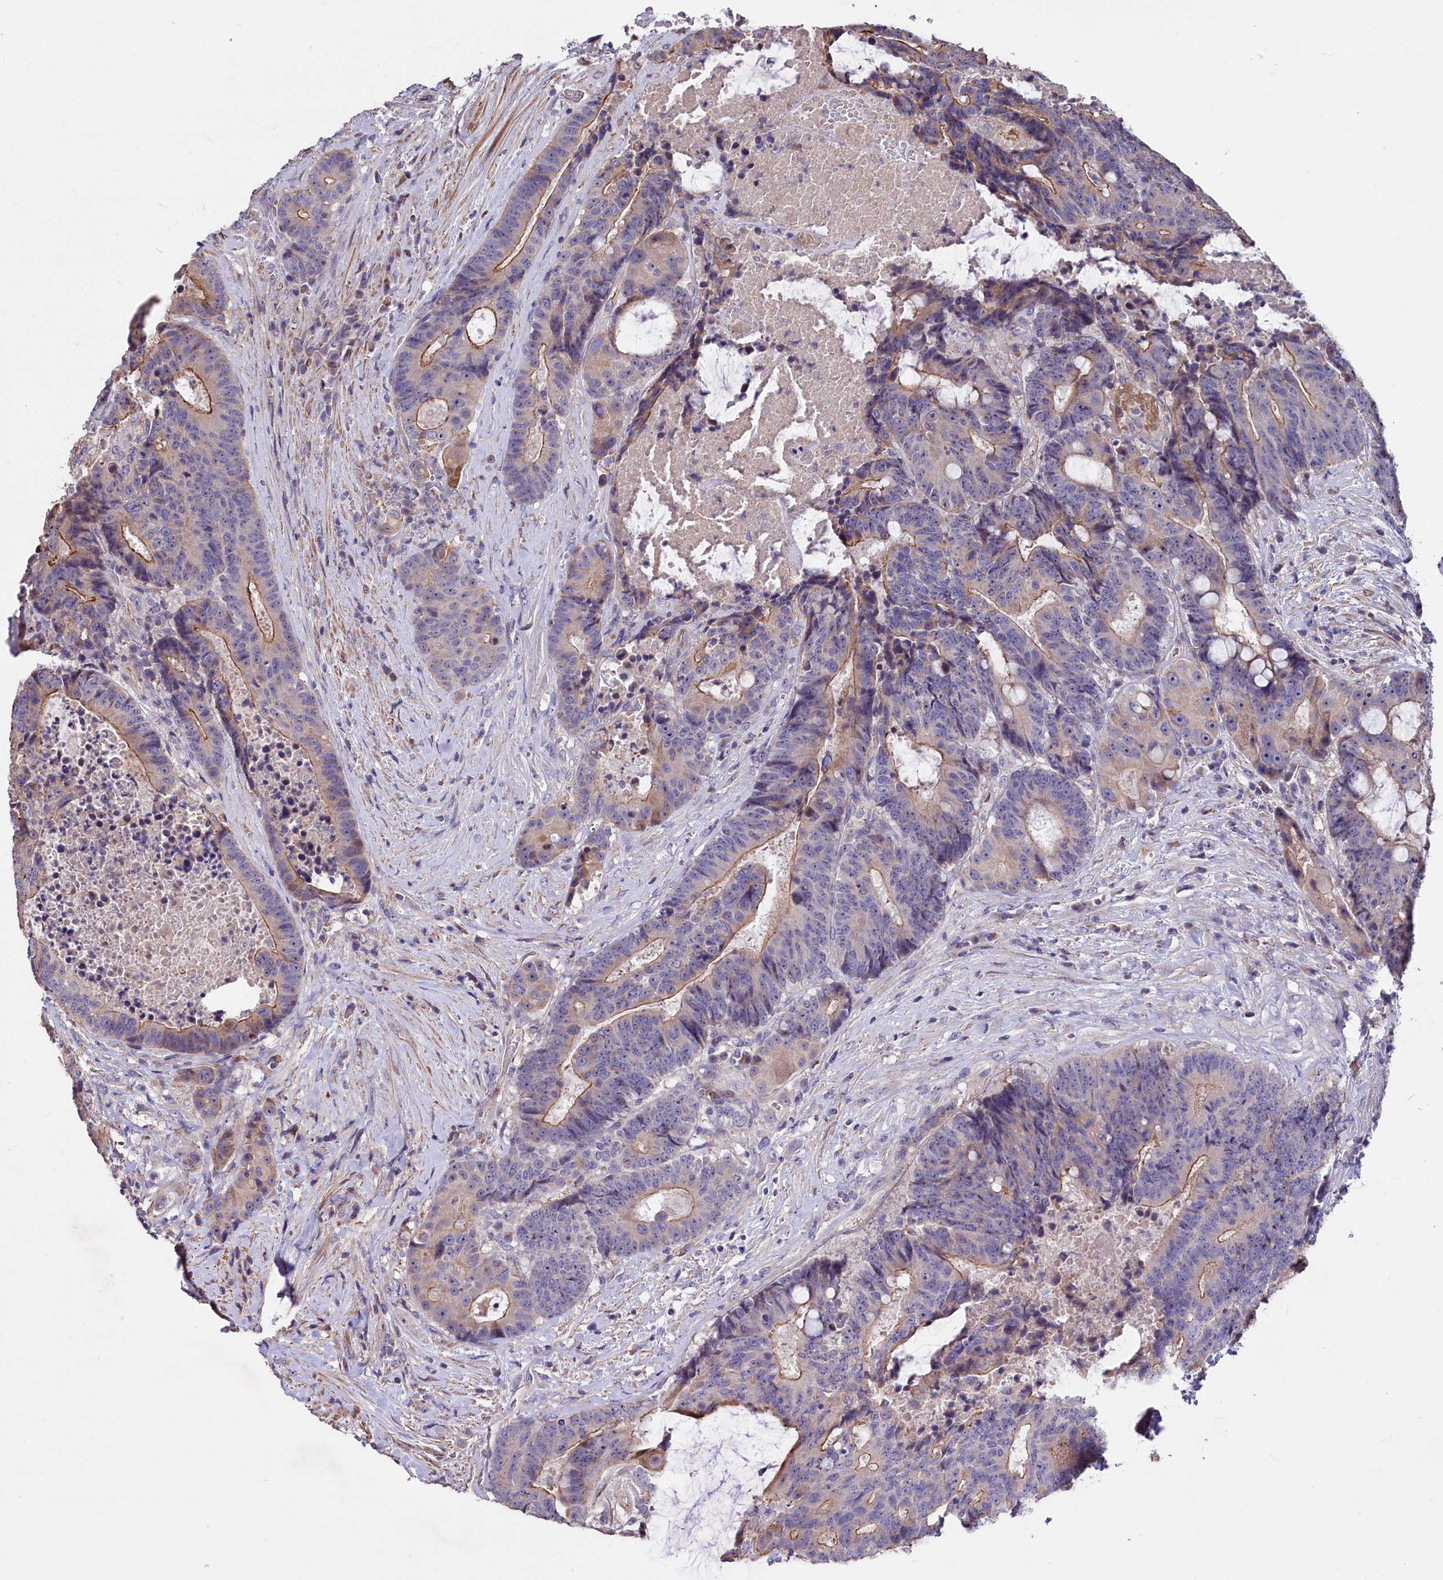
{"staining": {"intensity": "moderate", "quantity": "25%-75%", "location": "cytoplasmic/membranous"}, "tissue": "colorectal cancer", "cell_type": "Tumor cells", "image_type": "cancer", "snomed": [{"axis": "morphology", "description": "Adenocarcinoma, NOS"}, {"axis": "topography", "description": "Rectum"}], "caption": "This image shows immunohistochemistry (IHC) staining of human colorectal cancer (adenocarcinoma), with medium moderate cytoplasmic/membranous staining in approximately 25%-75% of tumor cells.", "gene": "RPUSD3", "patient": {"sex": "male", "age": 69}}